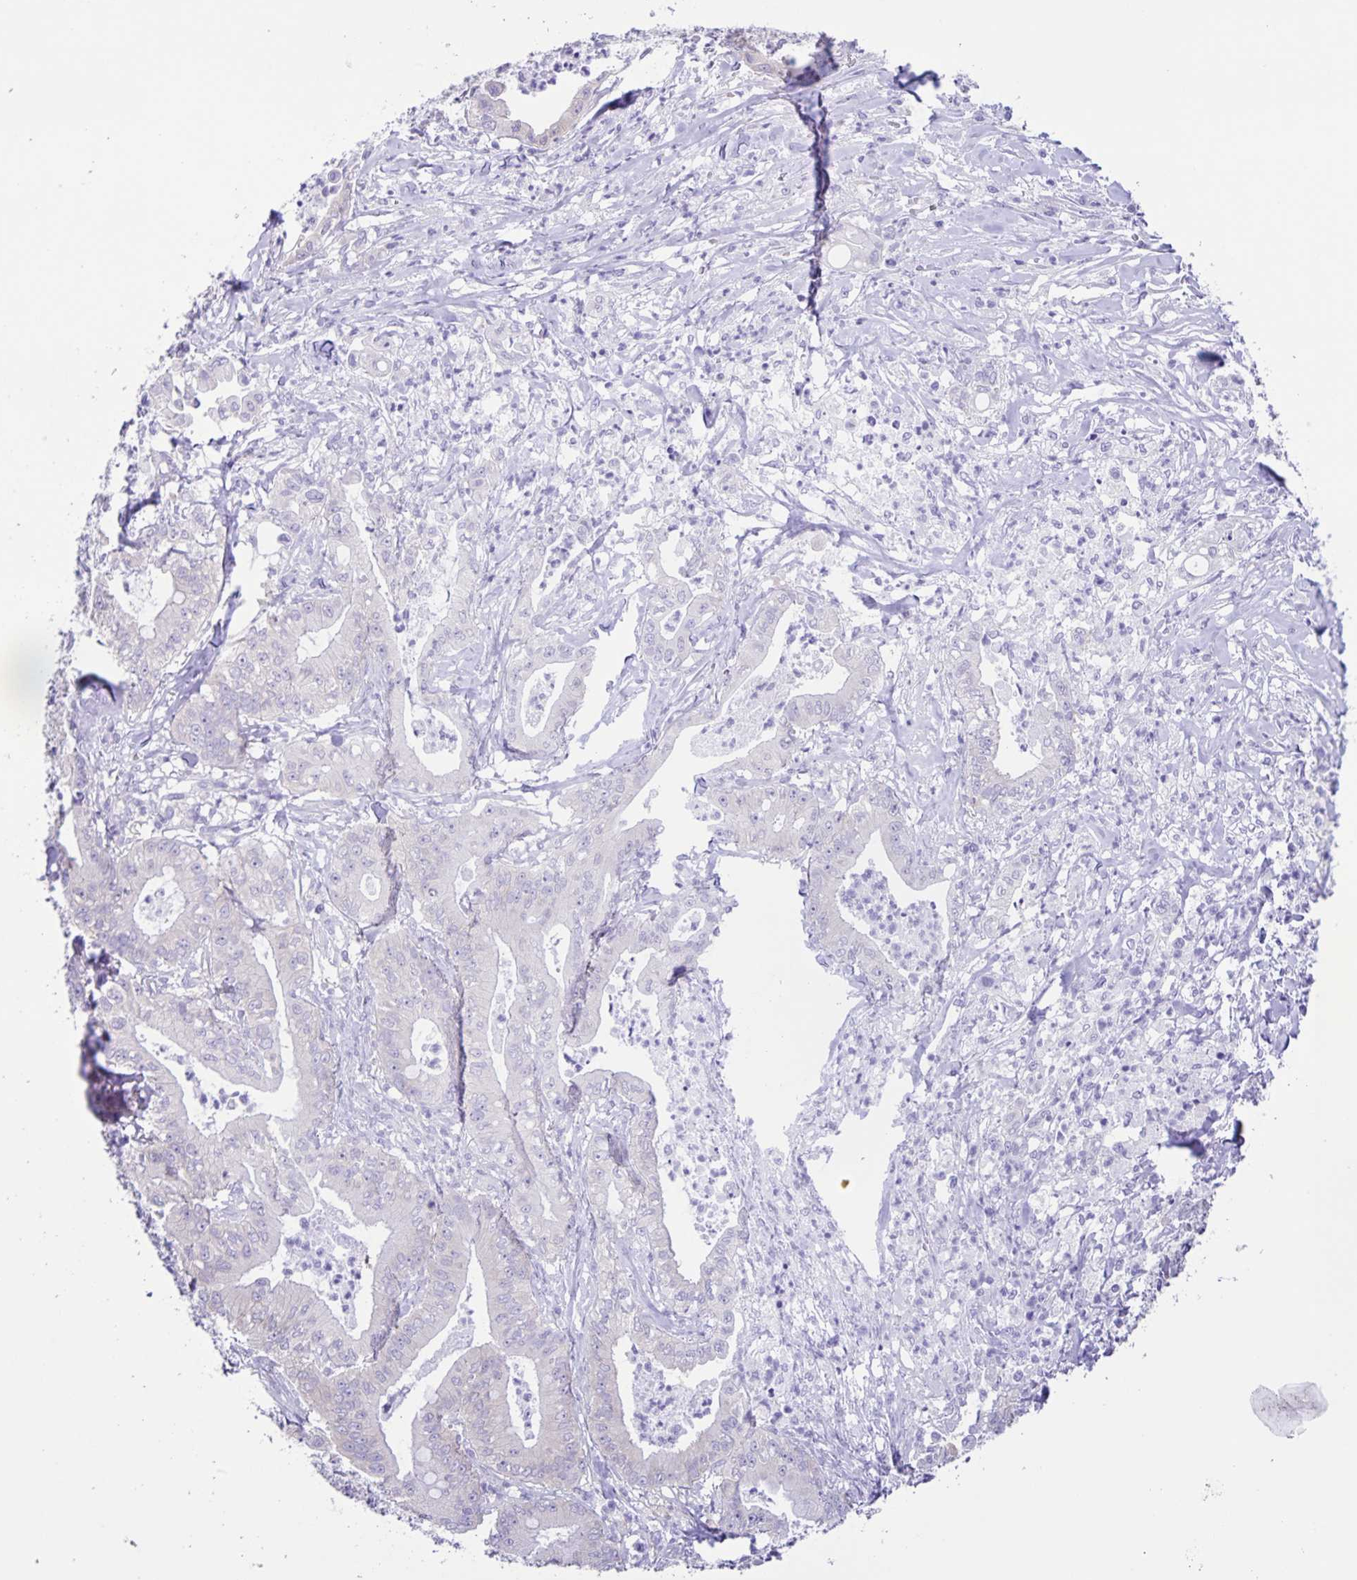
{"staining": {"intensity": "negative", "quantity": "none", "location": "none"}, "tissue": "pancreatic cancer", "cell_type": "Tumor cells", "image_type": "cancer", "snomed": [{"axis": "morphology", "description": "Adenocarcinoma, NOS"}, {"axis": "topography", "description": "Pancreas"}], "caption": "IHC of pancreatic cancer (adenocarcinoma) reveals no expression in tumor cells.", "gene": "CAPSL", "patient": {"sex": "male", "age": 71}}